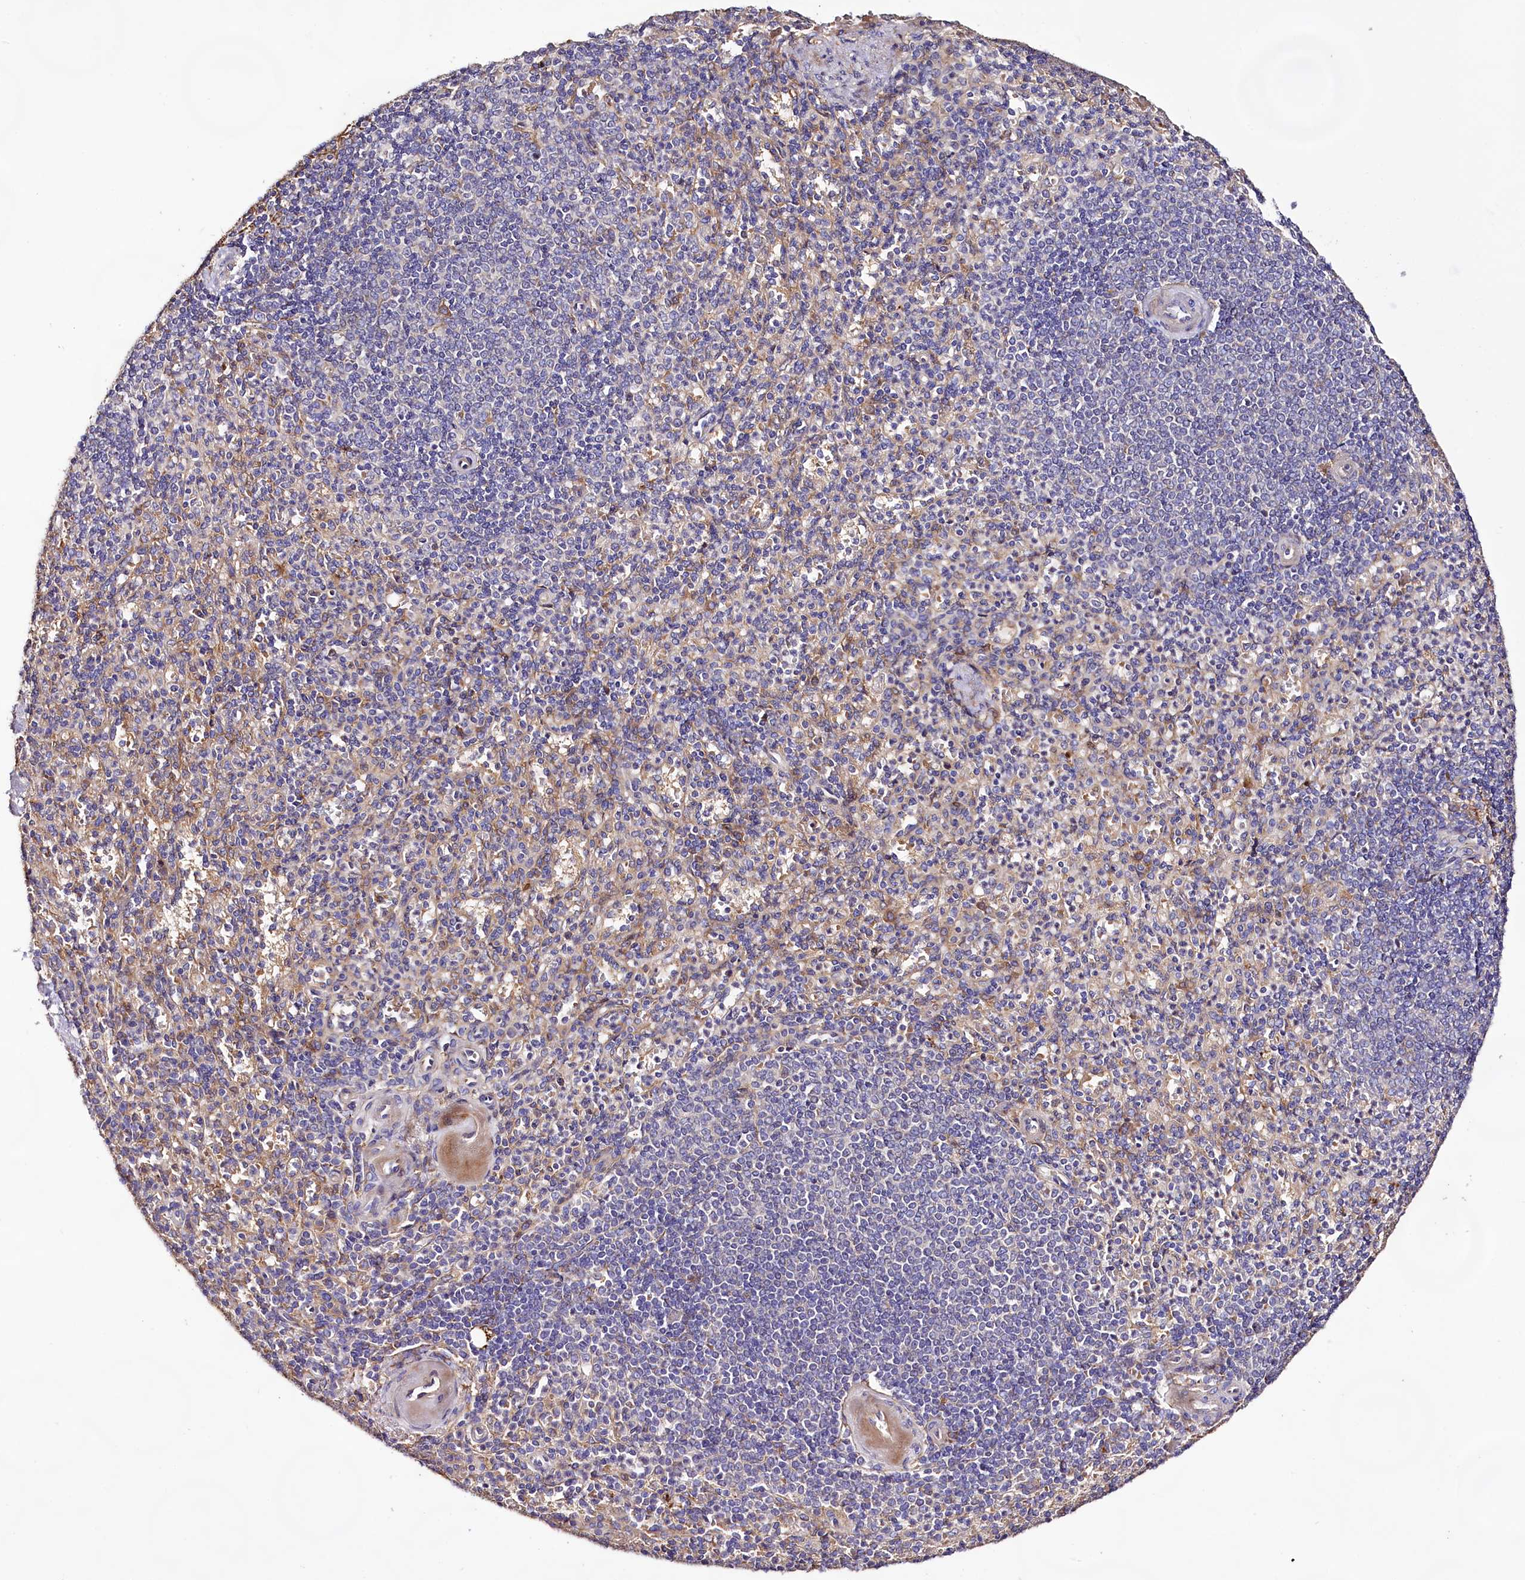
{"staining": {"intensity": "negative", "quantity": "none", "location": "none"}, "tissue": "spleen", "cell_type": "Cells in red pulp", "image_type": "normal", "snomed": [{"axis": "morphology", "description": "Normal tissue, NOS"}, {"axis": "topography", "description": "Spleen"}], "caption": "Spleen stained for a protein using immunohistochemistry demonstrates no positivity cells in red pulp.", "gene": "DMXL2", "patient": {"sex": "female", "age": 74}}